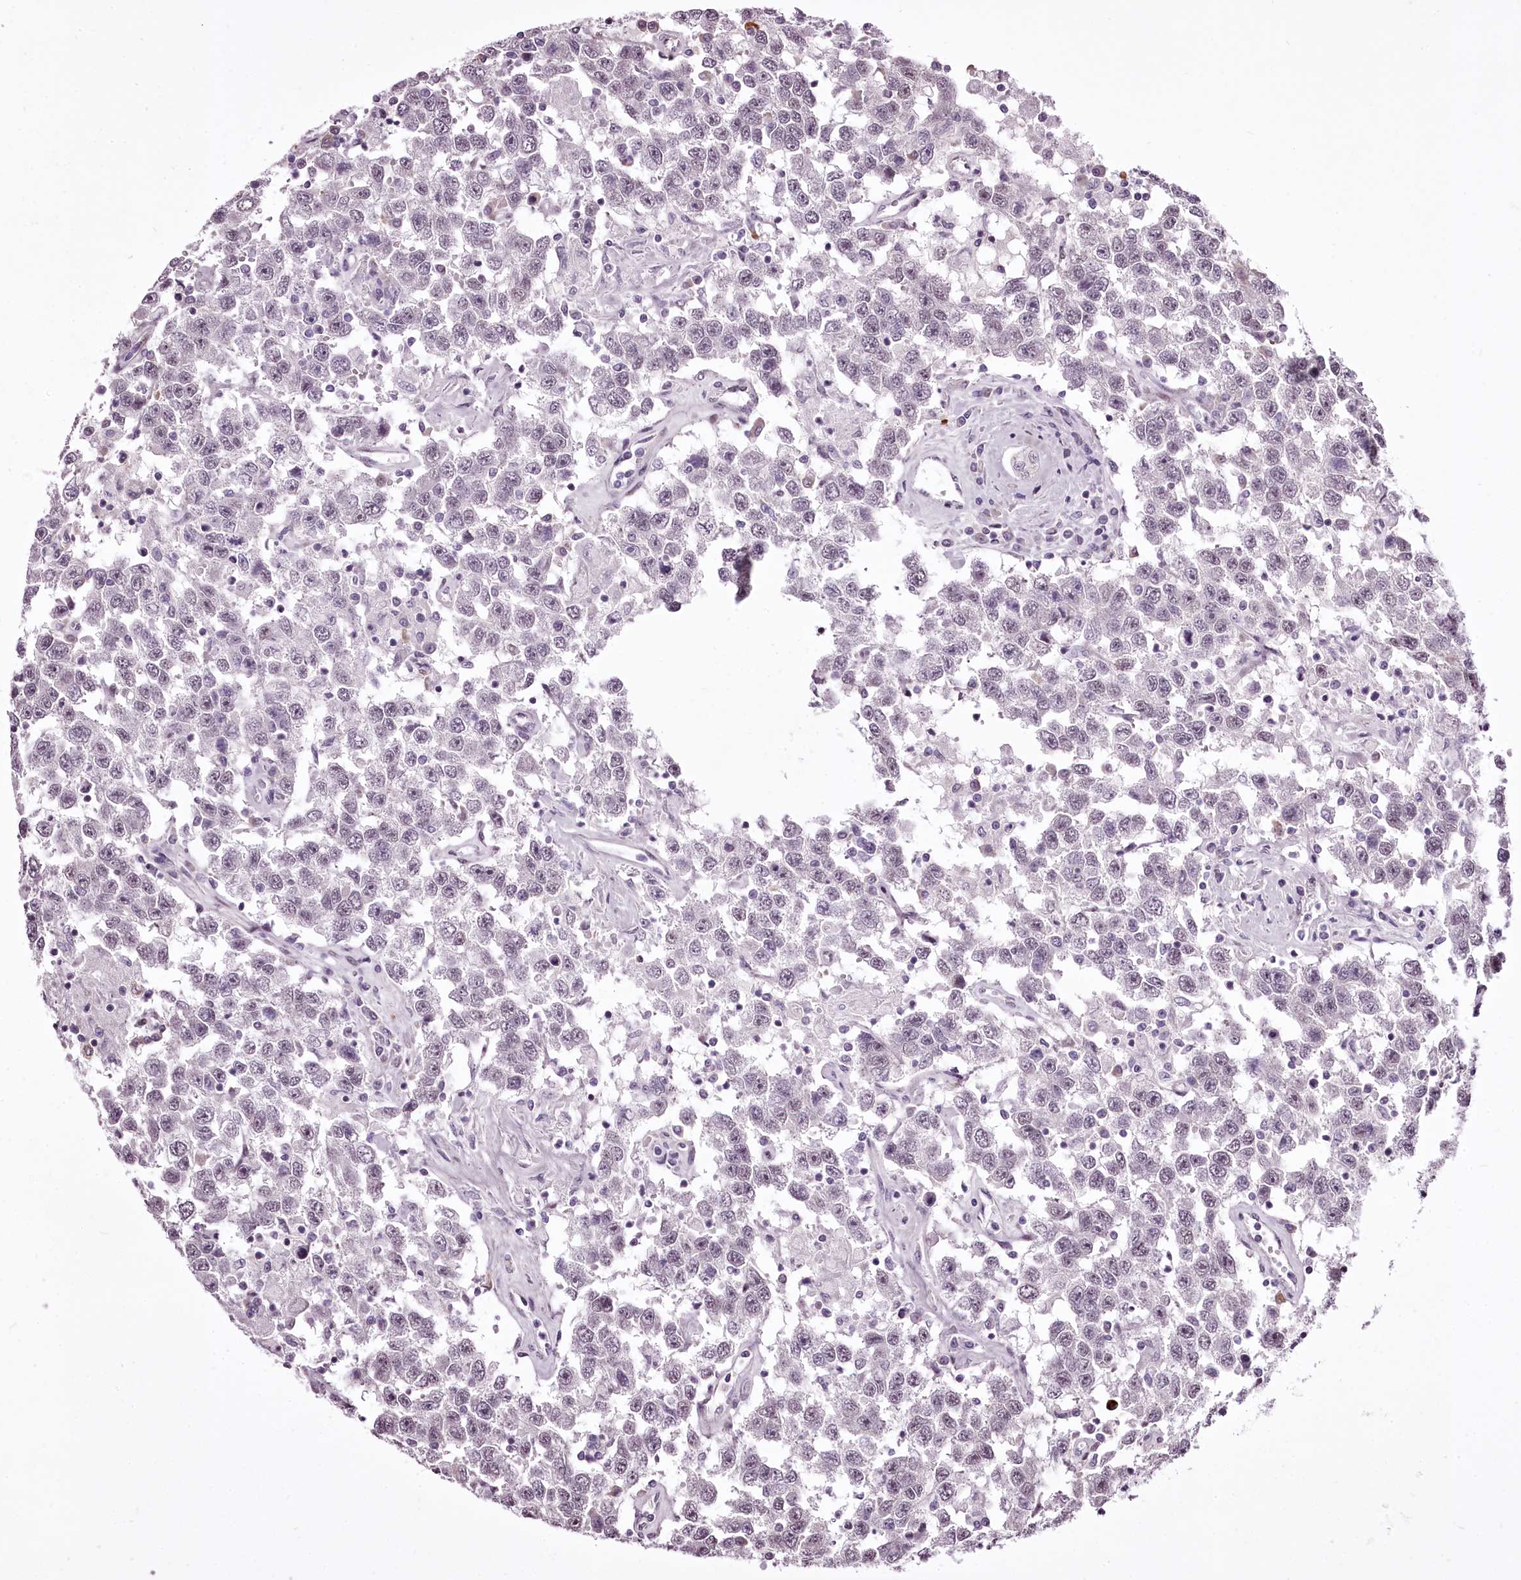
{"staining": {"intensity": "weak", "quantity": "<25%", "location": "nuclear"}, "tissue": "testis cancer", "cell_type": "Tumor cells", "image_type": "cancer", "snomed": [{"axis": "morphology", "description": "Seminoma, NOS"}, {"axis": "topography", "description": "Testis"}], "caption": "Tumor cells are negative for protein expression in human seminoma (testis). The staining is performed using DAB (3,3'-diaminobenzidine) brown chromogen with nuclei counter-stained in using hematoxylin.", "gene": "C1orf56", "patient": {"sex": "male", "age": 41}}